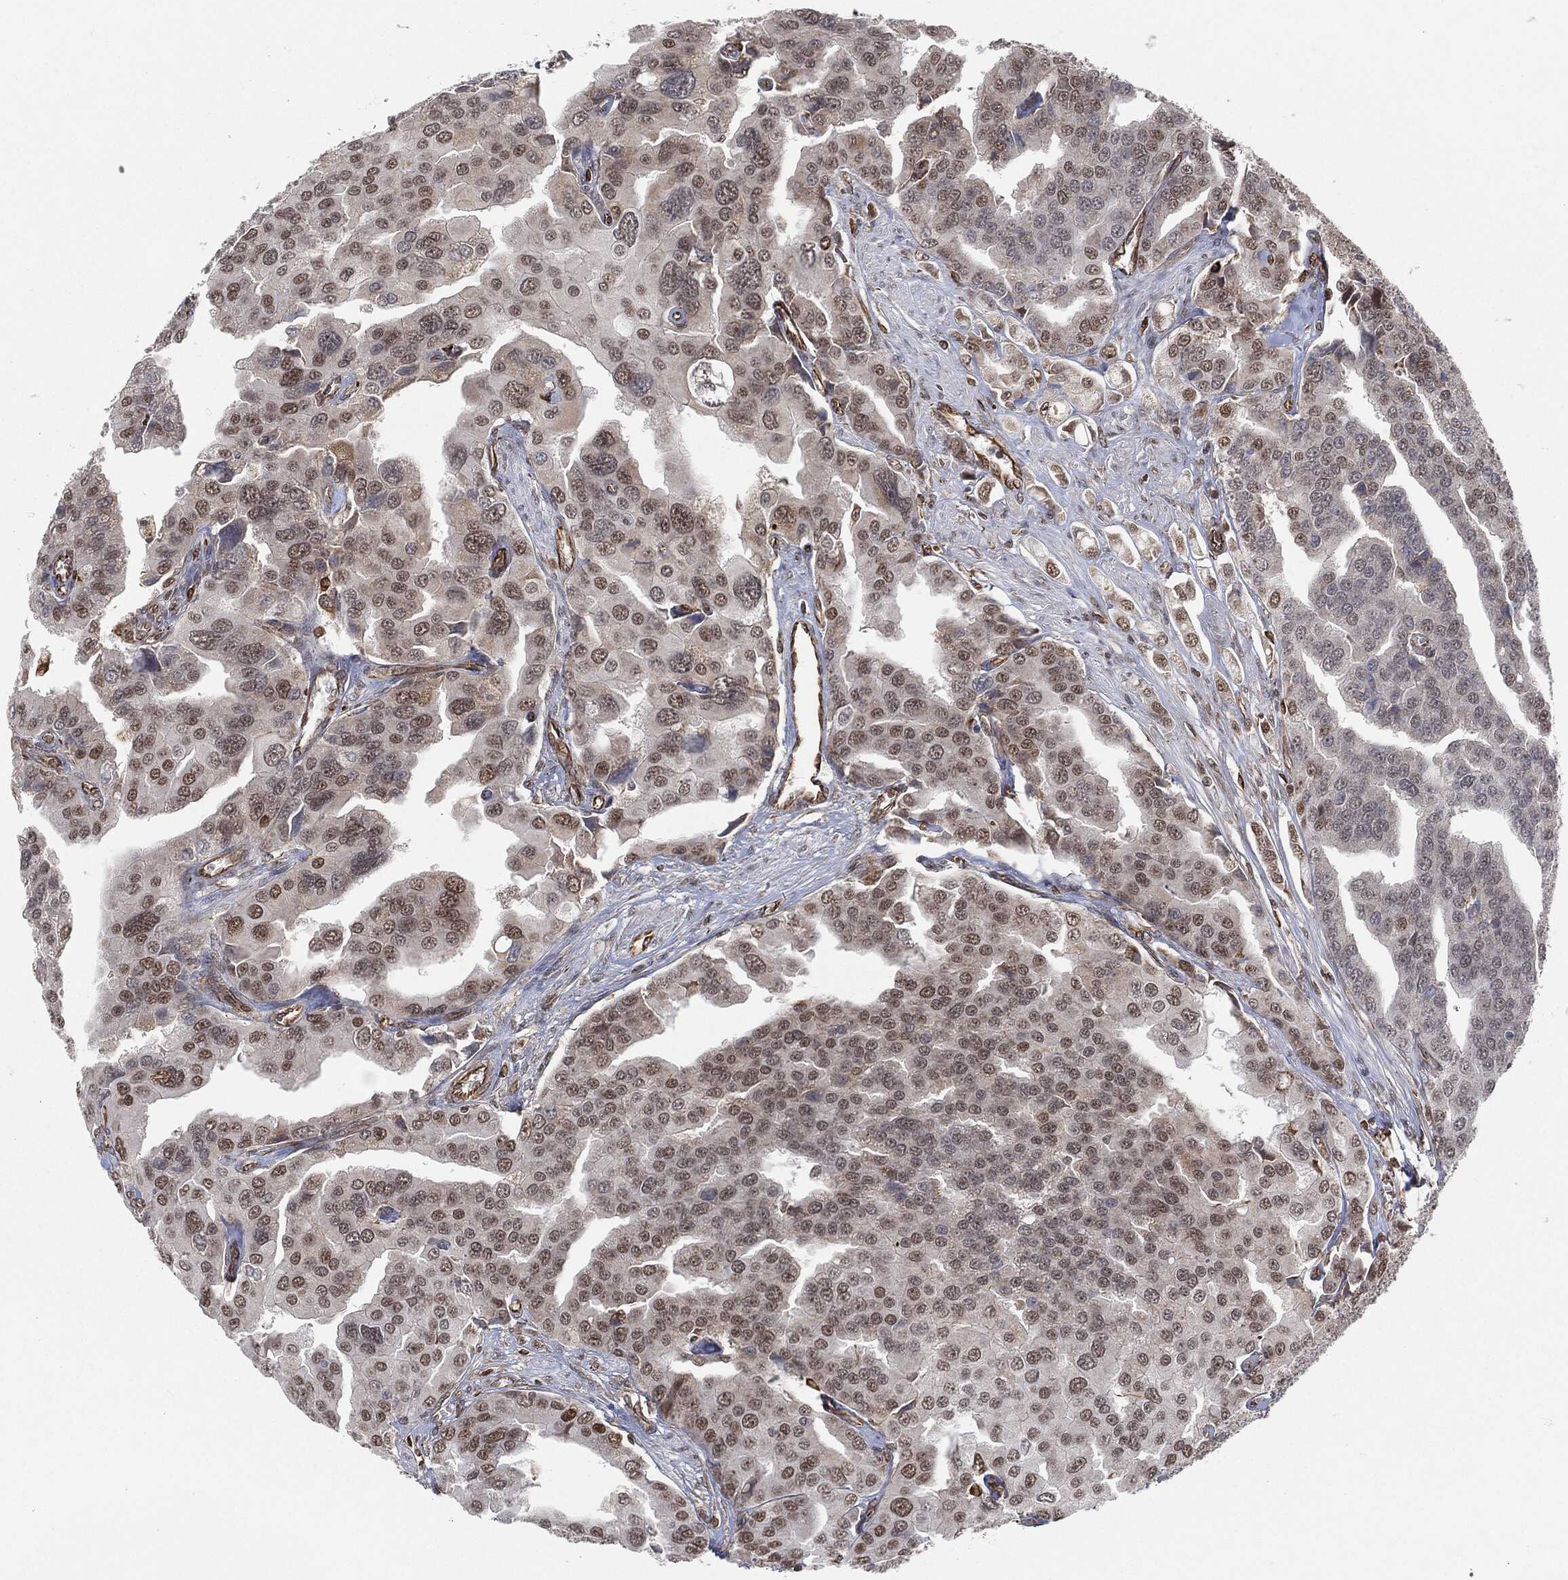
{"staining": {"intensity": "moderate", "quantity": "25%-75%", "location": "nuclear"}, "tissue": "prostate cancer", "cell_type": "Tumor cells", "image_type": "cancer", "snomed": [{"axis": "morphology", "description": "Adenocarcinoma, NOS"}, {"axis": "topography", "description": "Prostate and seminal vesicle, NOS"}, {"axis": "topography", "description": "Prostate"}], "caption": "Human prostate adenocarcinoma stained with a protein marker exhibits moderate staining in tumor cells.", "gene": "TP53RK", "patient": {"sex": "male", "age": 69}}